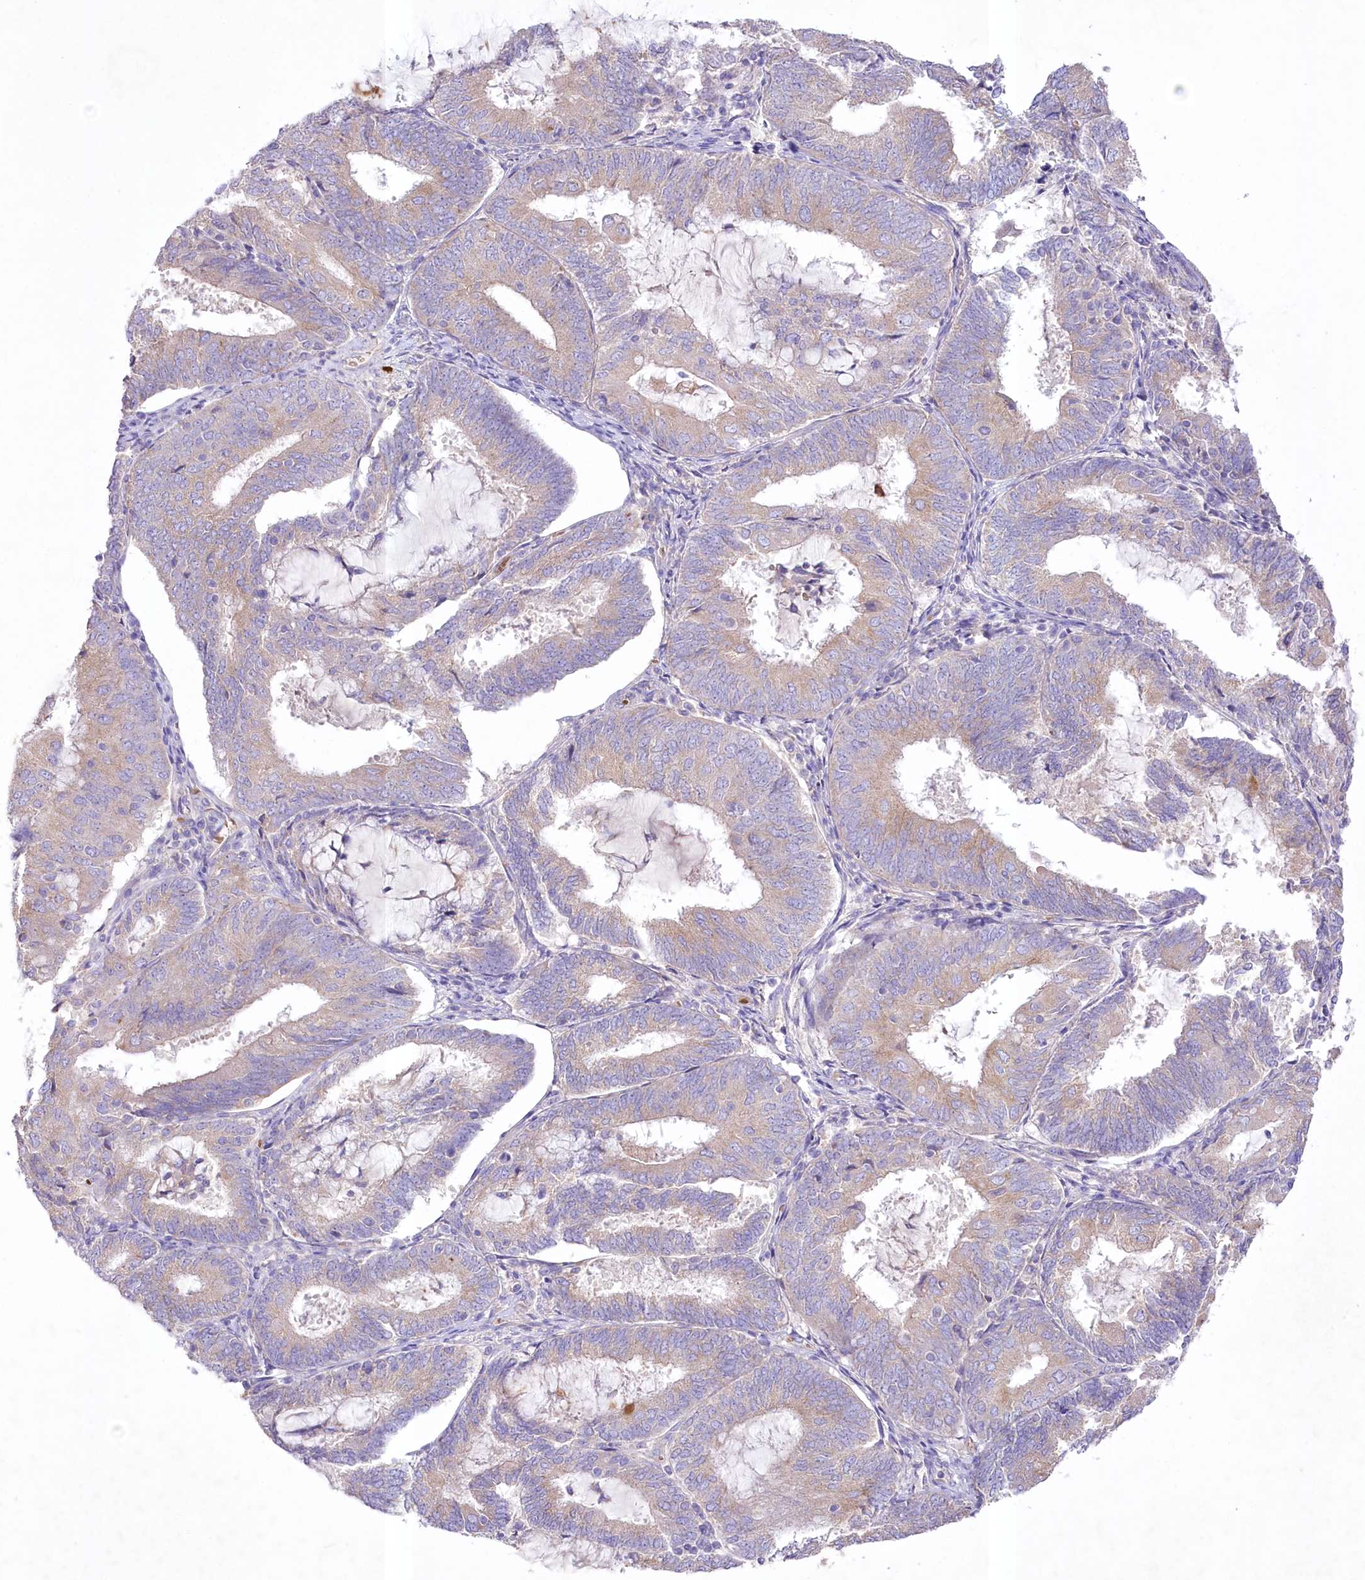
{"staining": {"intensity": "weak", "quantity": "25%-75%", "location": "cytoplasmic/membranous"}, "tissue": "endometrial cancer", "cell_type": "Tumor cells", "image_type": "cancer", "snomed": [{"axis": "morphology", "description": "Adenocarcinoma, NOS"}, {"axis": "topography", "description": "Endometrium"}], "caption": "Adenocarcinoma (endometrial) tissue reveals weak cytoplasmic/membranous expression in about 25%-75% of tumor cells, visualized by immunohistochemistry. The protein is stained brown, and the nuclei are stained in blue (DAB (3,3'-diaminobenzidine) IHC with brightfield microscopy, high magnification).", "gene": "PRSS53", "patient": {"sex": "female", "age": 81}}